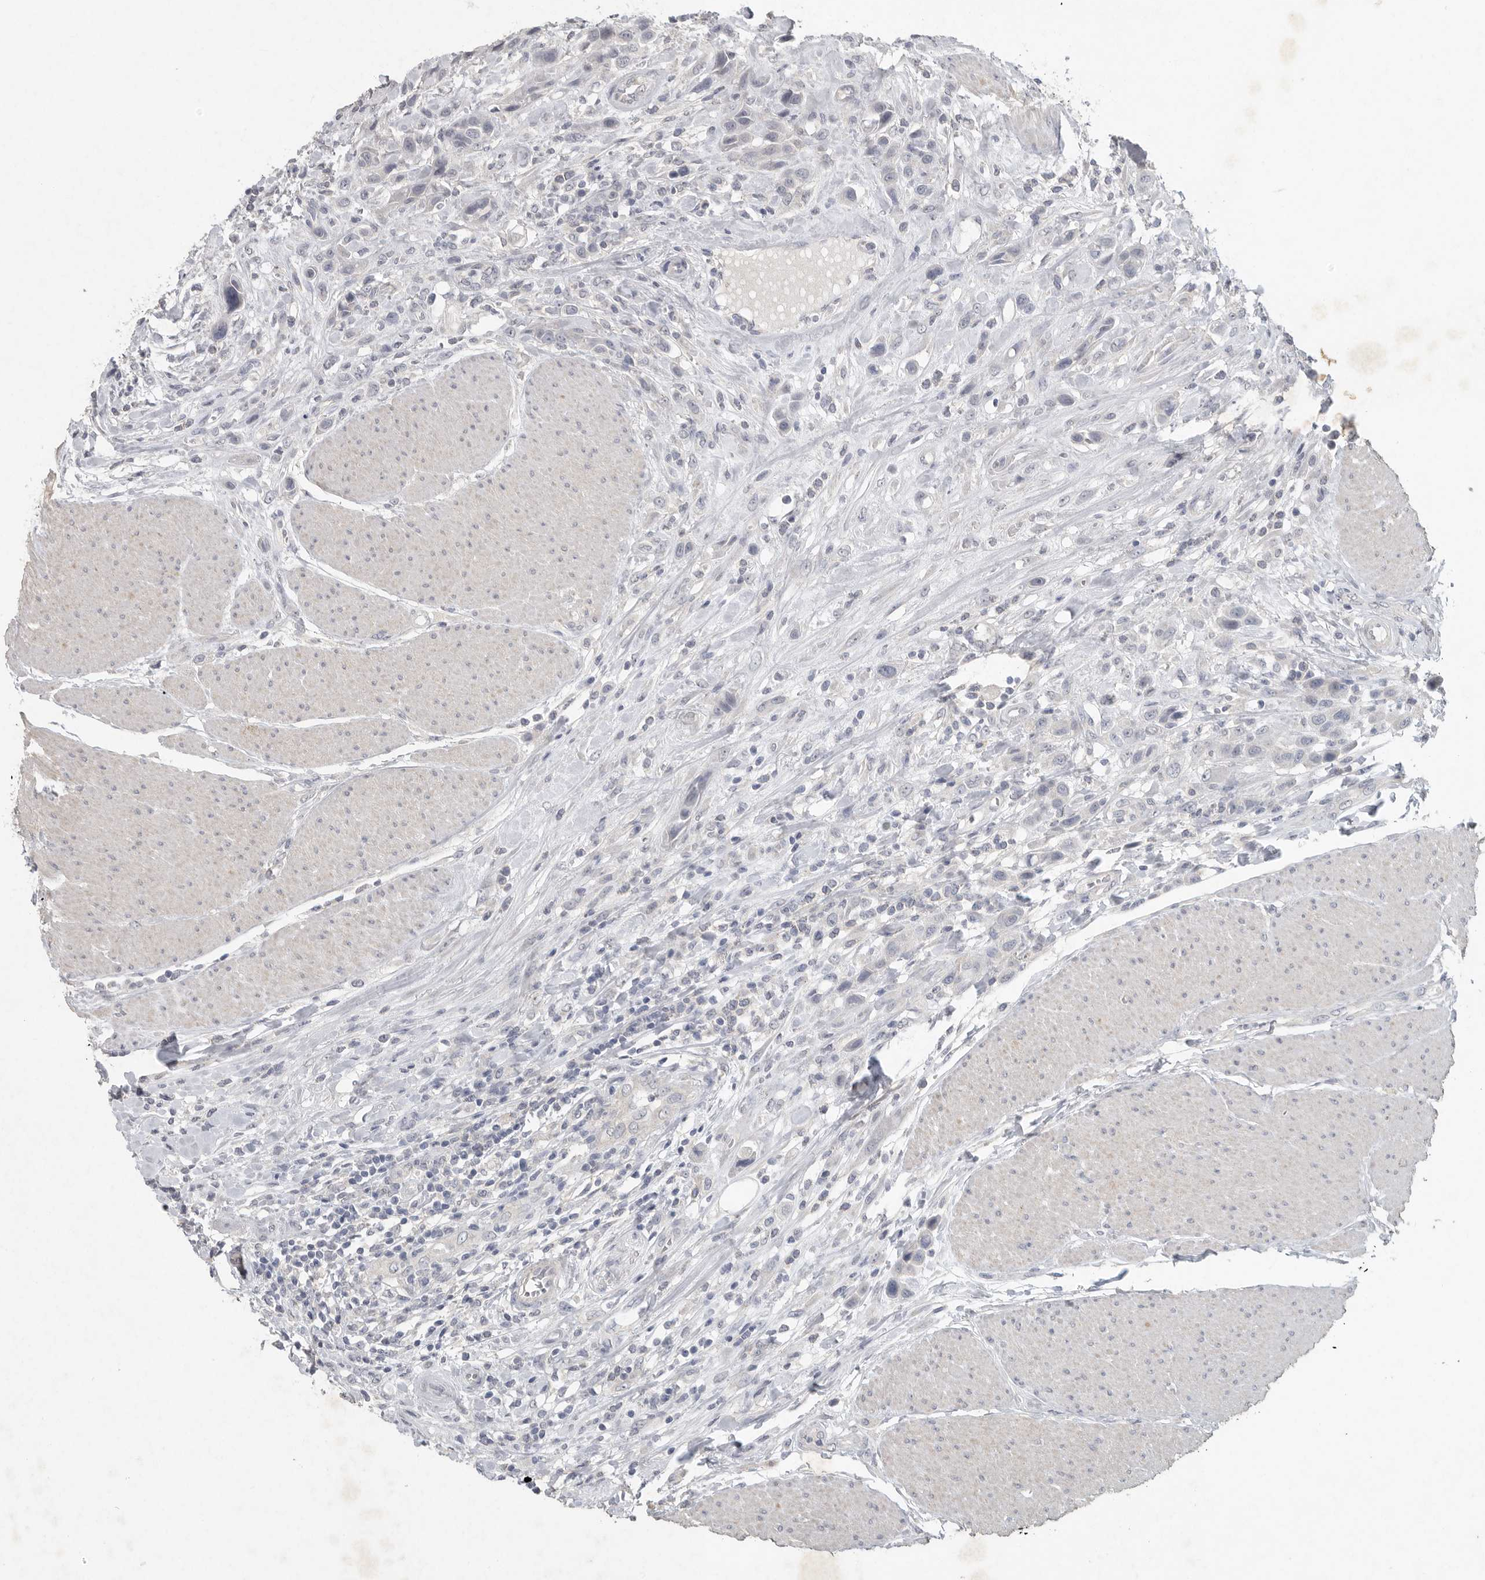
{"staining": {"intensity": "negative", "quantity": "none", "location": "none"}, "tissue": "urothelial cancer", "cell_type": "Tumor cells", "image_type": "cancer", "snomed": [{"axis": "morphology", "description": "Urothelial carcinoma, High grade"}, {"axis": "topography", "description": "Urinary bladder"}], "caption": "There is no significant staining in tumor cells of urothelial cancer.", "gene": "REG4", "patient": {"sex": "male", "age": 50}}